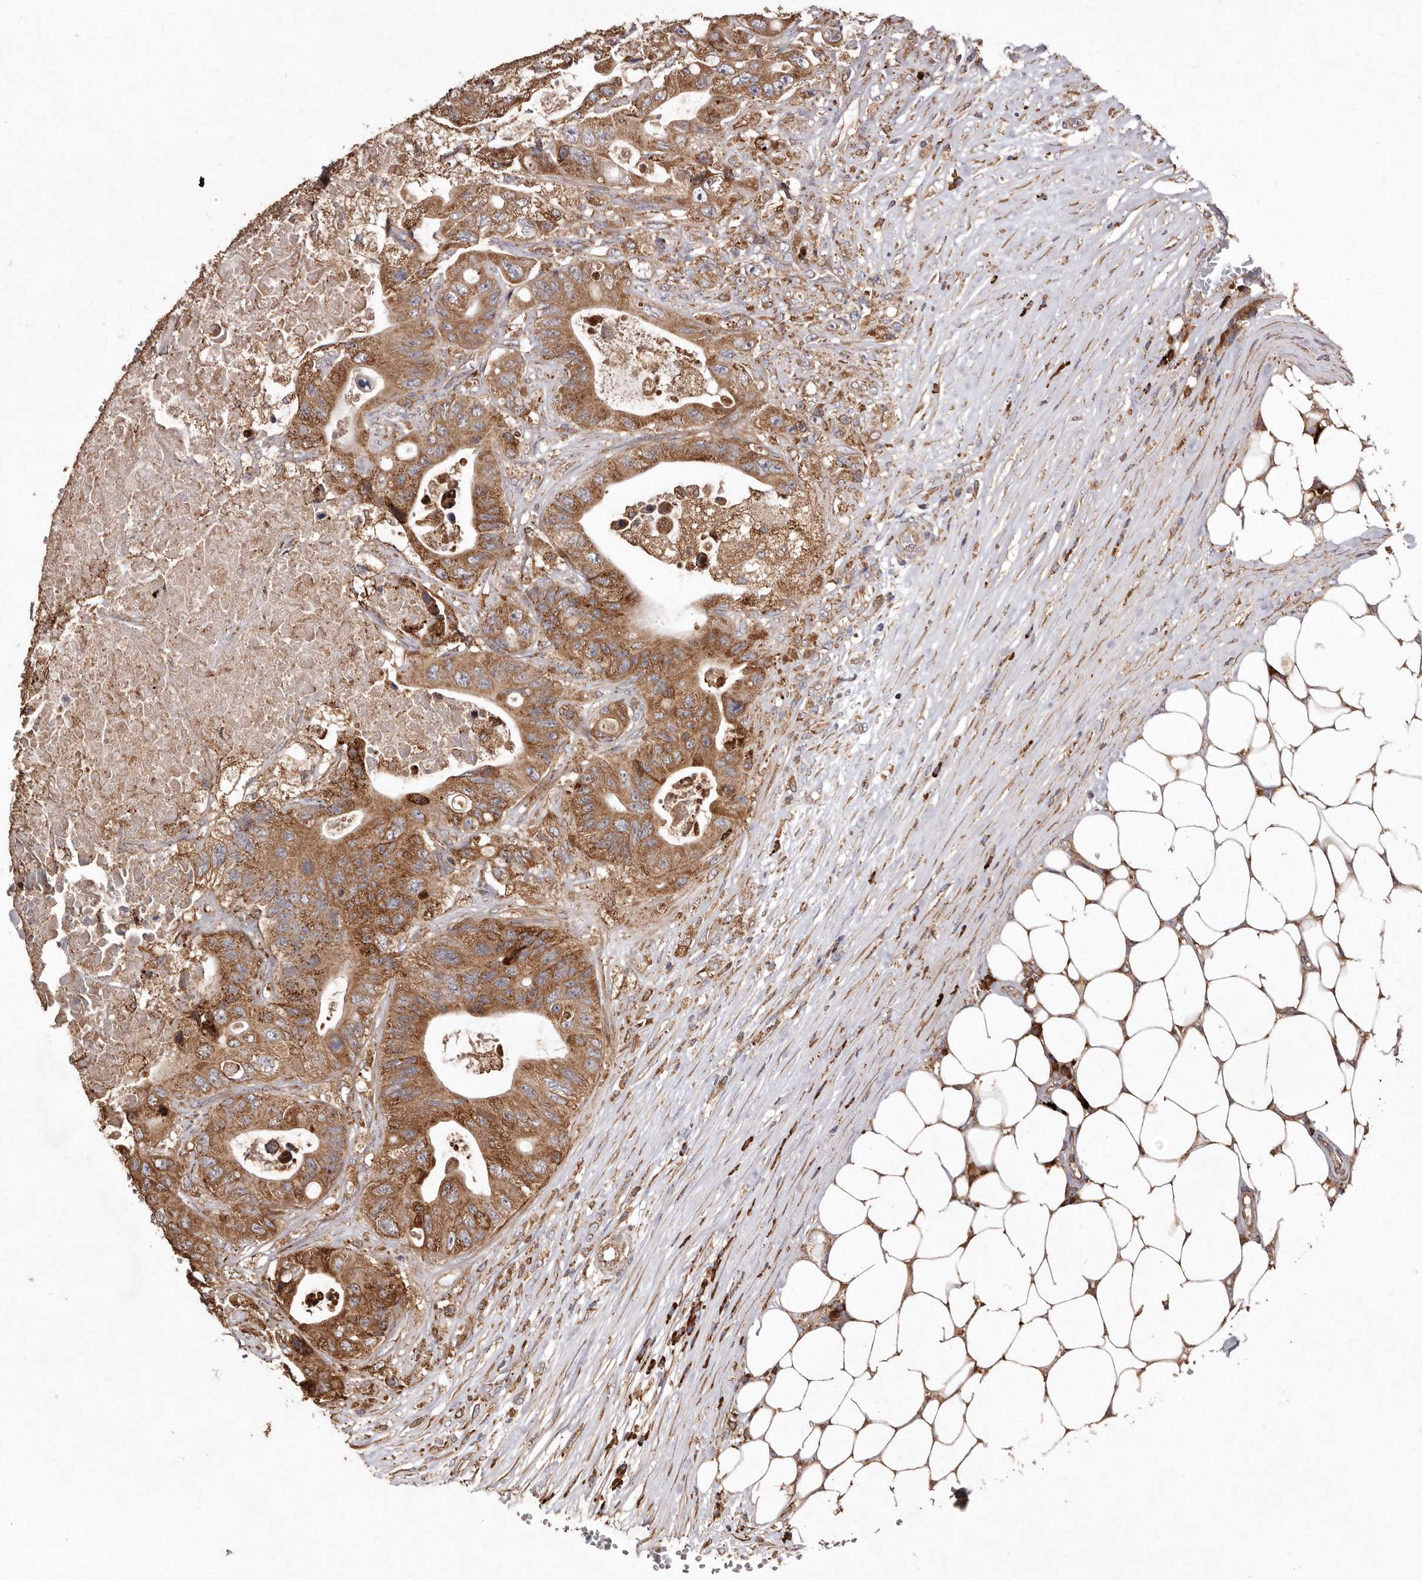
{"staining": {"intensity": "moderate", "quantity": ">75%", "location": "cytoplasmic/membranous"}, "tissue": "colorectal cancer", "cell_type": "Tumor cells", "image_type": "cancer", "snomed": [{"axis": "morphology", "description": "Adenocarcinoma, NOS"}, {"axis": "topography", "description": "Colon"}], "caption": "High-power microscopy captured an immunohistochemistry image of colorectal cancer, revealing moderate cytoplasmic/membranous positivity in approximately >75% of tumor cells. (brown staining indicates protein expression, while blue staining denotes nuclei).", "gene": "STEAP2", "patient": {"sex": "female", "age": 46}}